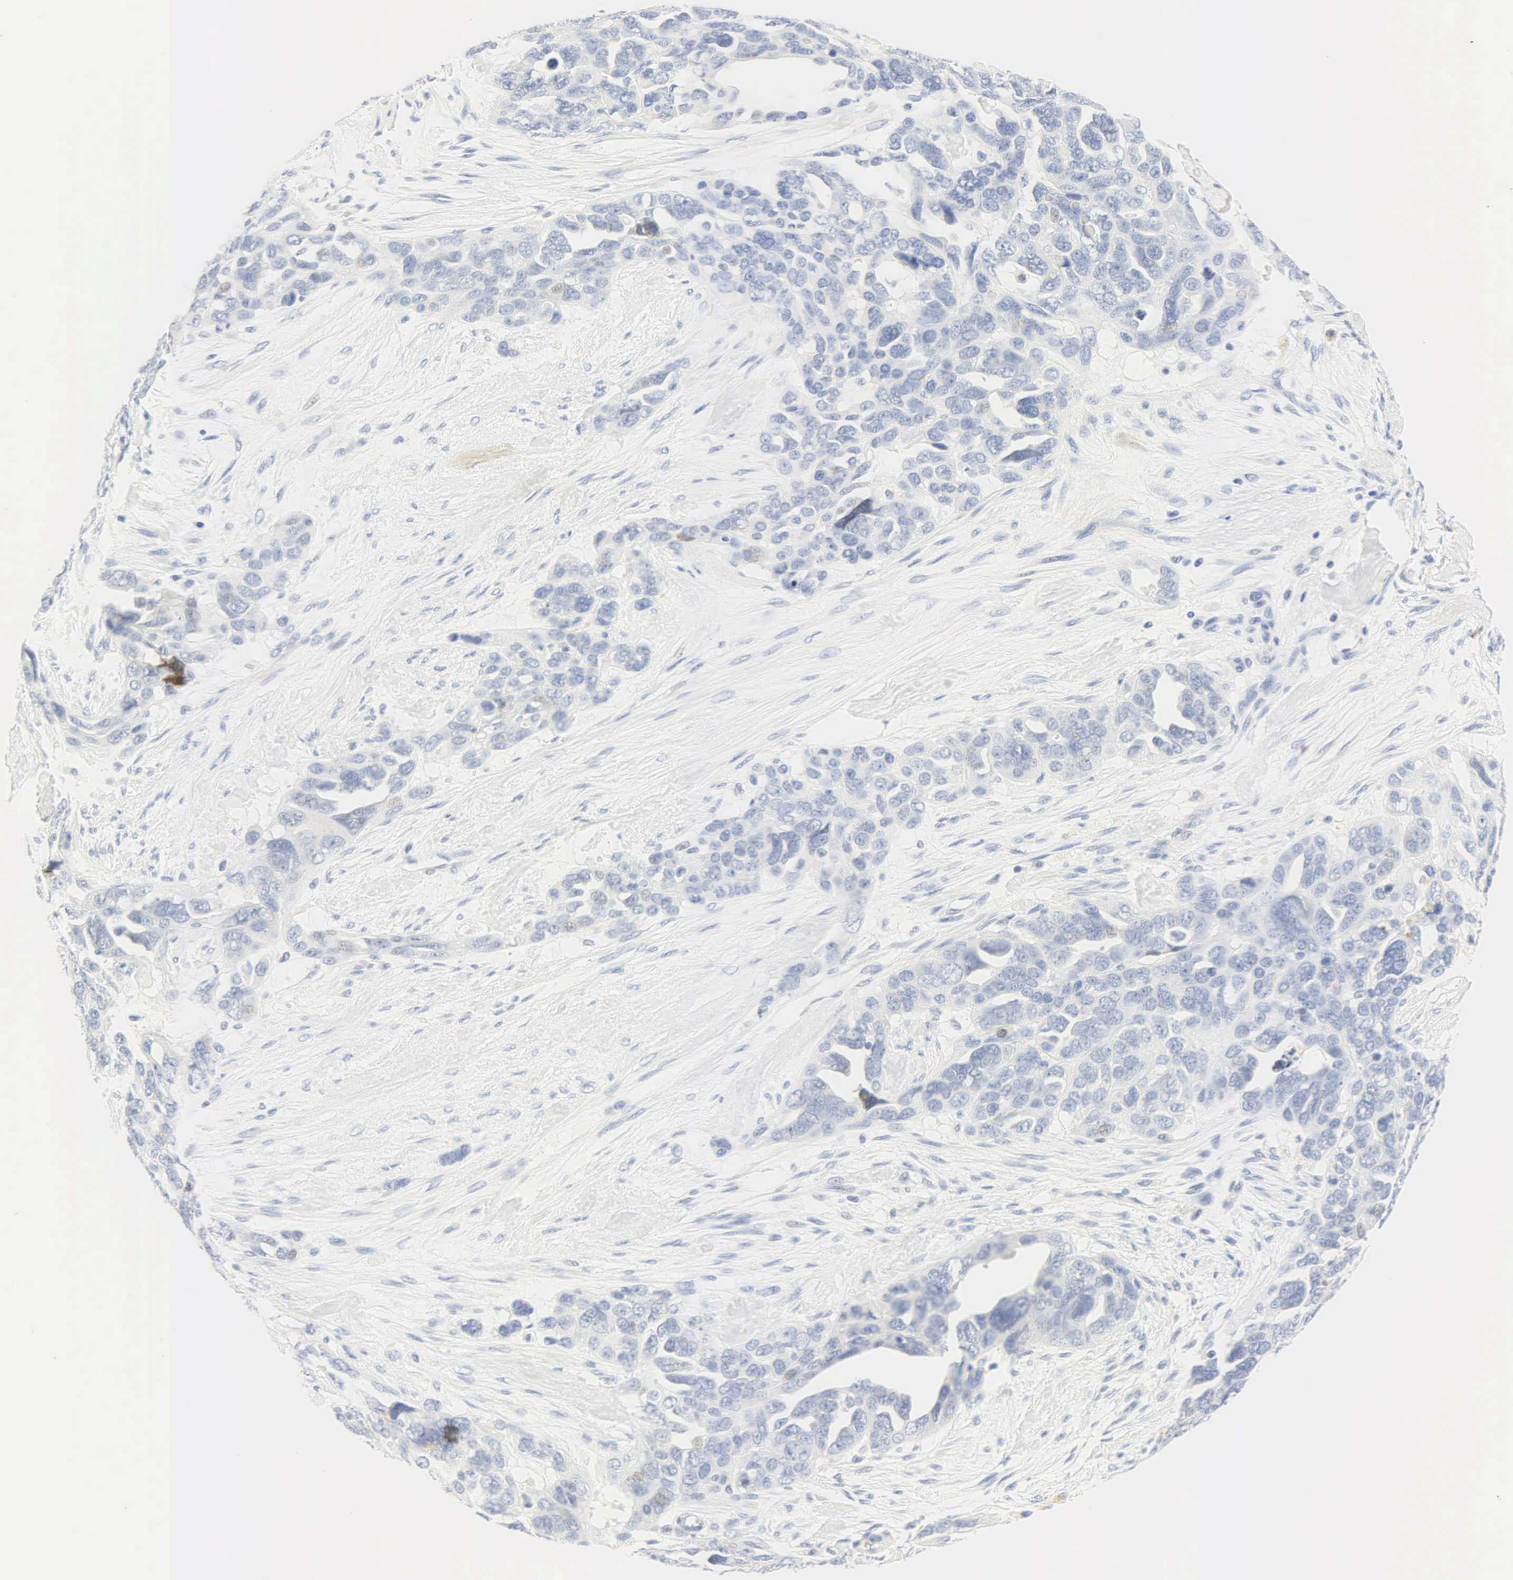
{"staining": {"intensity": "negative", "quantity": "none", "location": "none"}, "tissue": "ovarian cancer", "cell_type": "Tumor cells", "image_type": "cancer", "snomed": [{"axis": "morphology", "description": "Cystadenocarcinoma, serous, NOS"}, {"axis": "topography", "description": "Ovary"}], "caption": "A photomicrograph of ovarian cancer stained for a protein shows no brown staining in tumor cells.", "gene": "PGR", "patient": {"sex": "female", "age": 63}}